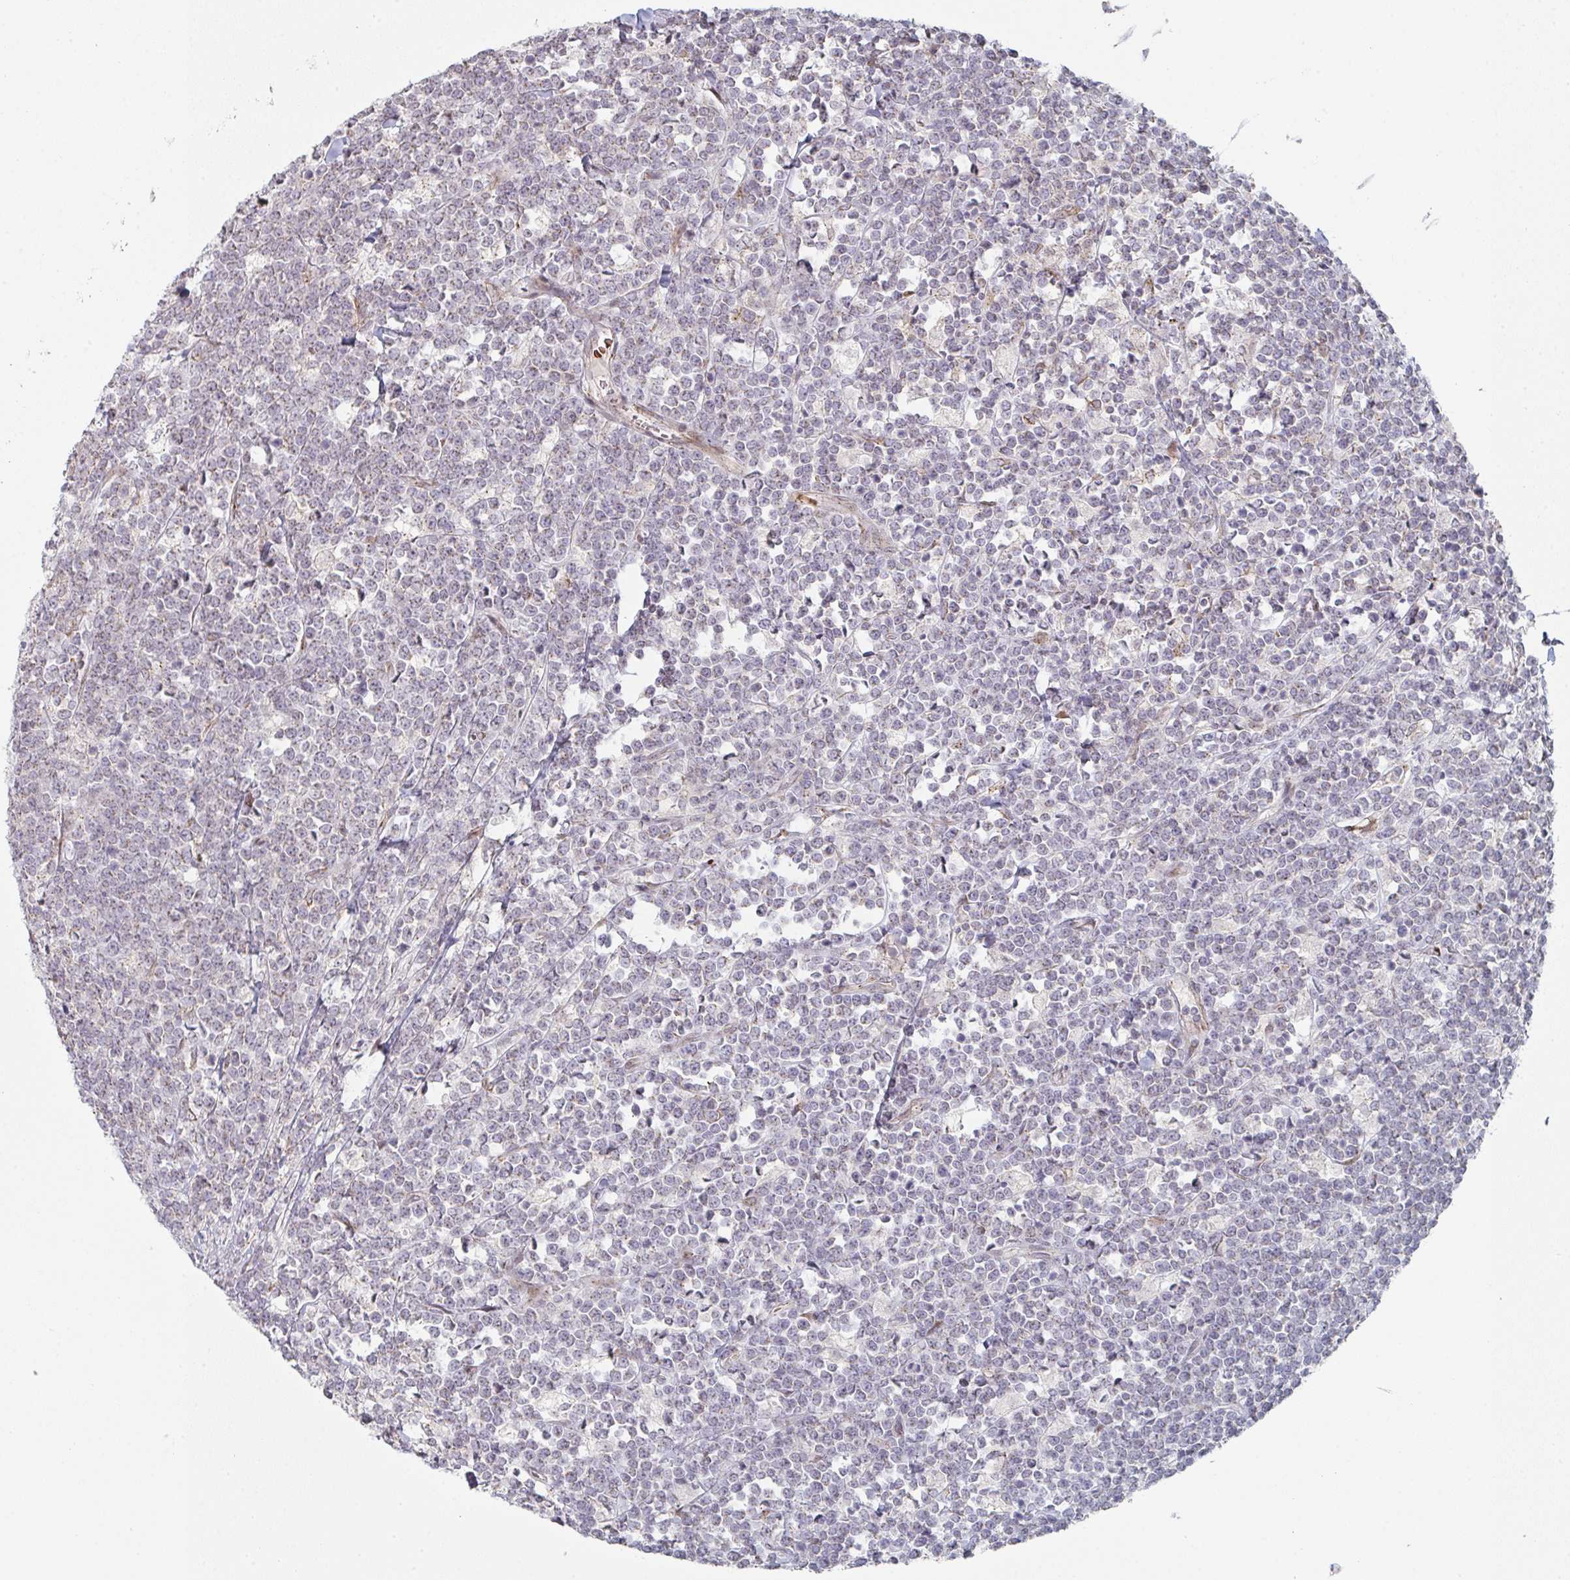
{"staining": {"intensity": "weak", "quantity": "25%-75%", "location": "cytoplasmic/membranous"}, "tissue": "lymphoma", "cell_type": "Tumor cells", "image_type": "cancer", "snomed": [{"axis": "morphology", "description": "Malignant lymphoma, non-Hodgkin's type, High grade"}, {"axis": "topography", "description": "Small intestine"}, {"axis": "topography", "description": "Colon"}], "caption": "Protein analysis of high-grade malignant lymphoma, non-Hodgkin's type tissue exhibits weak cytoplasmic/membranous positivity in approximately 25%-75% of tumor cells.", "gene": "ZNF526", "patient": {"sex": "male", "age": 8}}